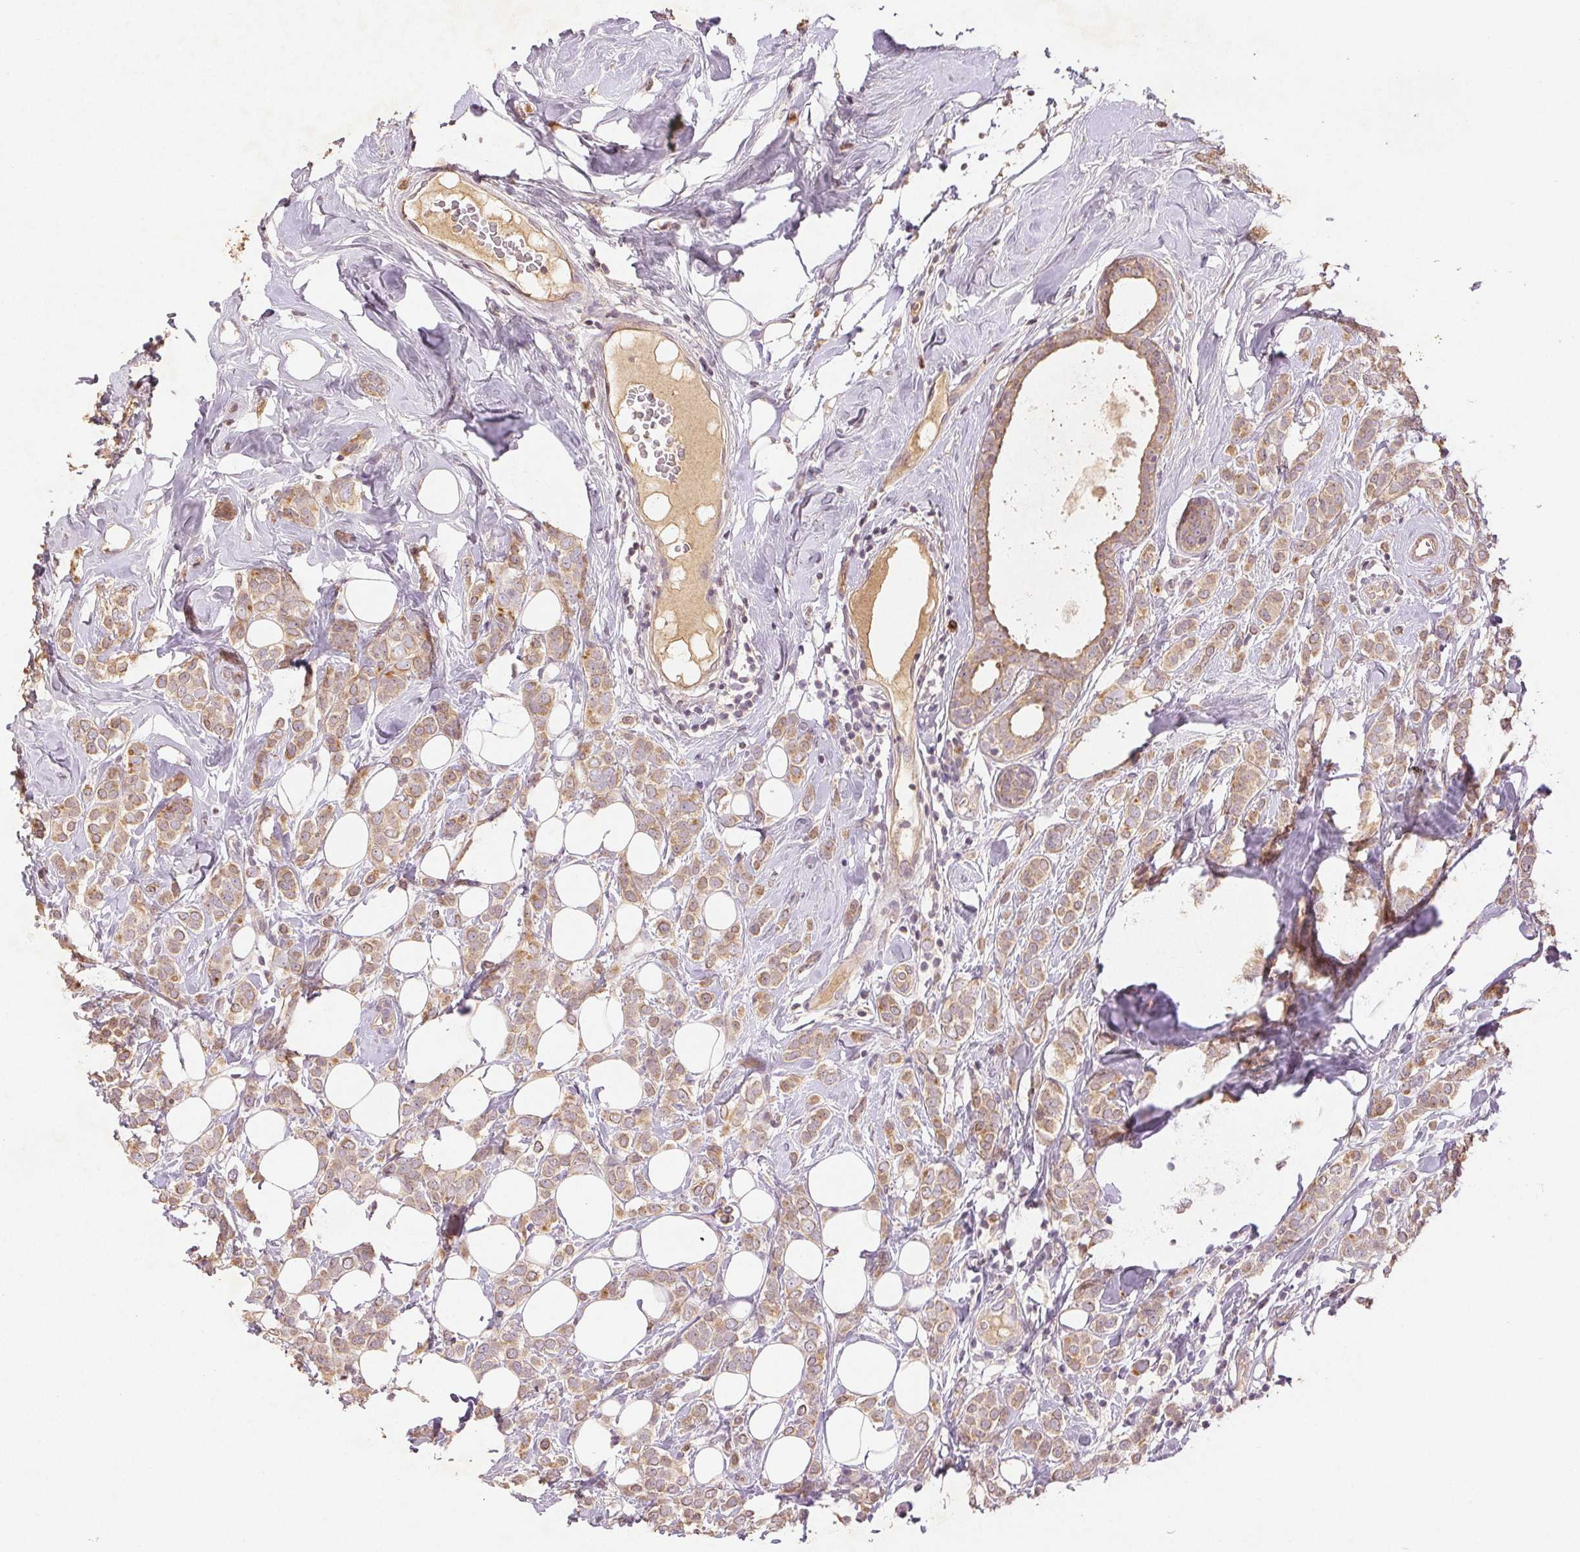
{"staining": {"intensity": "weak", "quantity": ">75%", "location": "cytoplasmic/membranous"}, "tissue": "breast cancer", "cell_type": "Tumor cells", "image_type": "cancer", "snomed": [{"axis": "morphology", "description": "Lobular carcinoma"}, {"axis": "topography", "description": "Breast"}], "caption": "About >75% of tumor cells in human breast cancer (lobular carcinoma) demonstrate weak cytoplasmic/membranous protein positivity as visualized by brown immunohistochemical staining.", "gene": "YIF1B", "patient": {"sex": "female", "age": 49}}